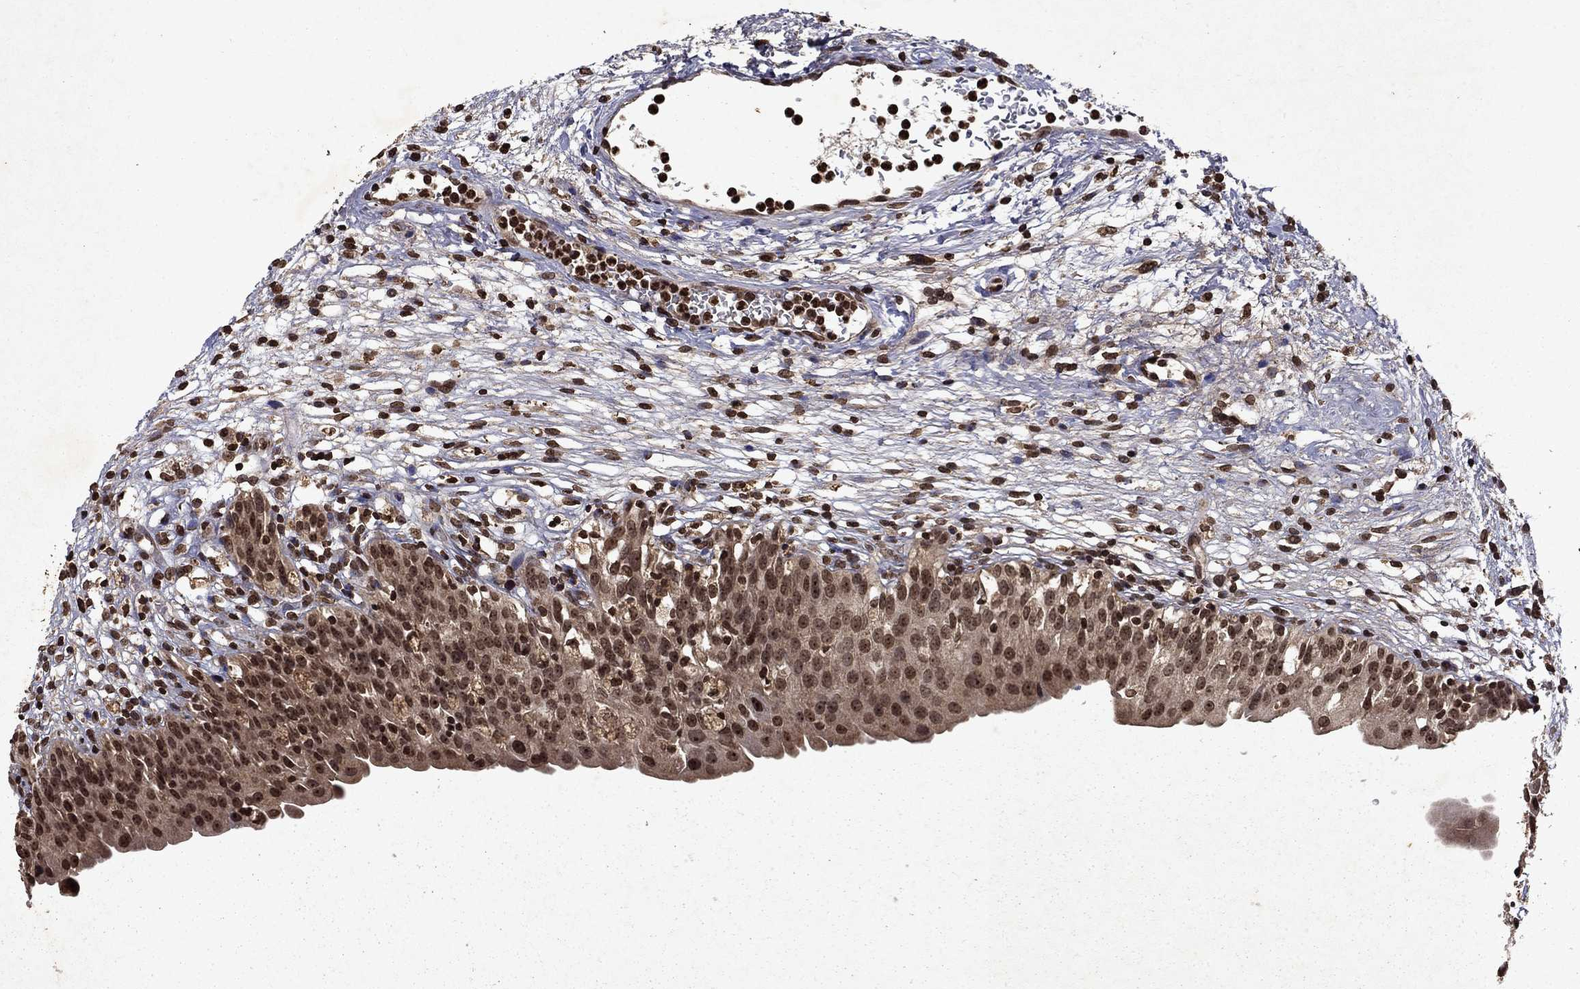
{"staining": {"intensity": "moderate", "quantity": "<25%", "location": "nuclear"}, "tissue": "urinary bladder", "cell_type": "Urothelial cells", "image_type": "normal", "snomed": [{"axis": "morphology", "description": "Normal tissue, NOS"}, {"axis": "topography", "description": "Urinary bladder"}], "caption": "Unremarkable urinary bladder was stained to show a protein in brown. There is low levels of moderate nuclear staining in approximately <25% of urothelial cells.", "gene": "PIN4", "patient": {"sex": "male", "age": 76}}